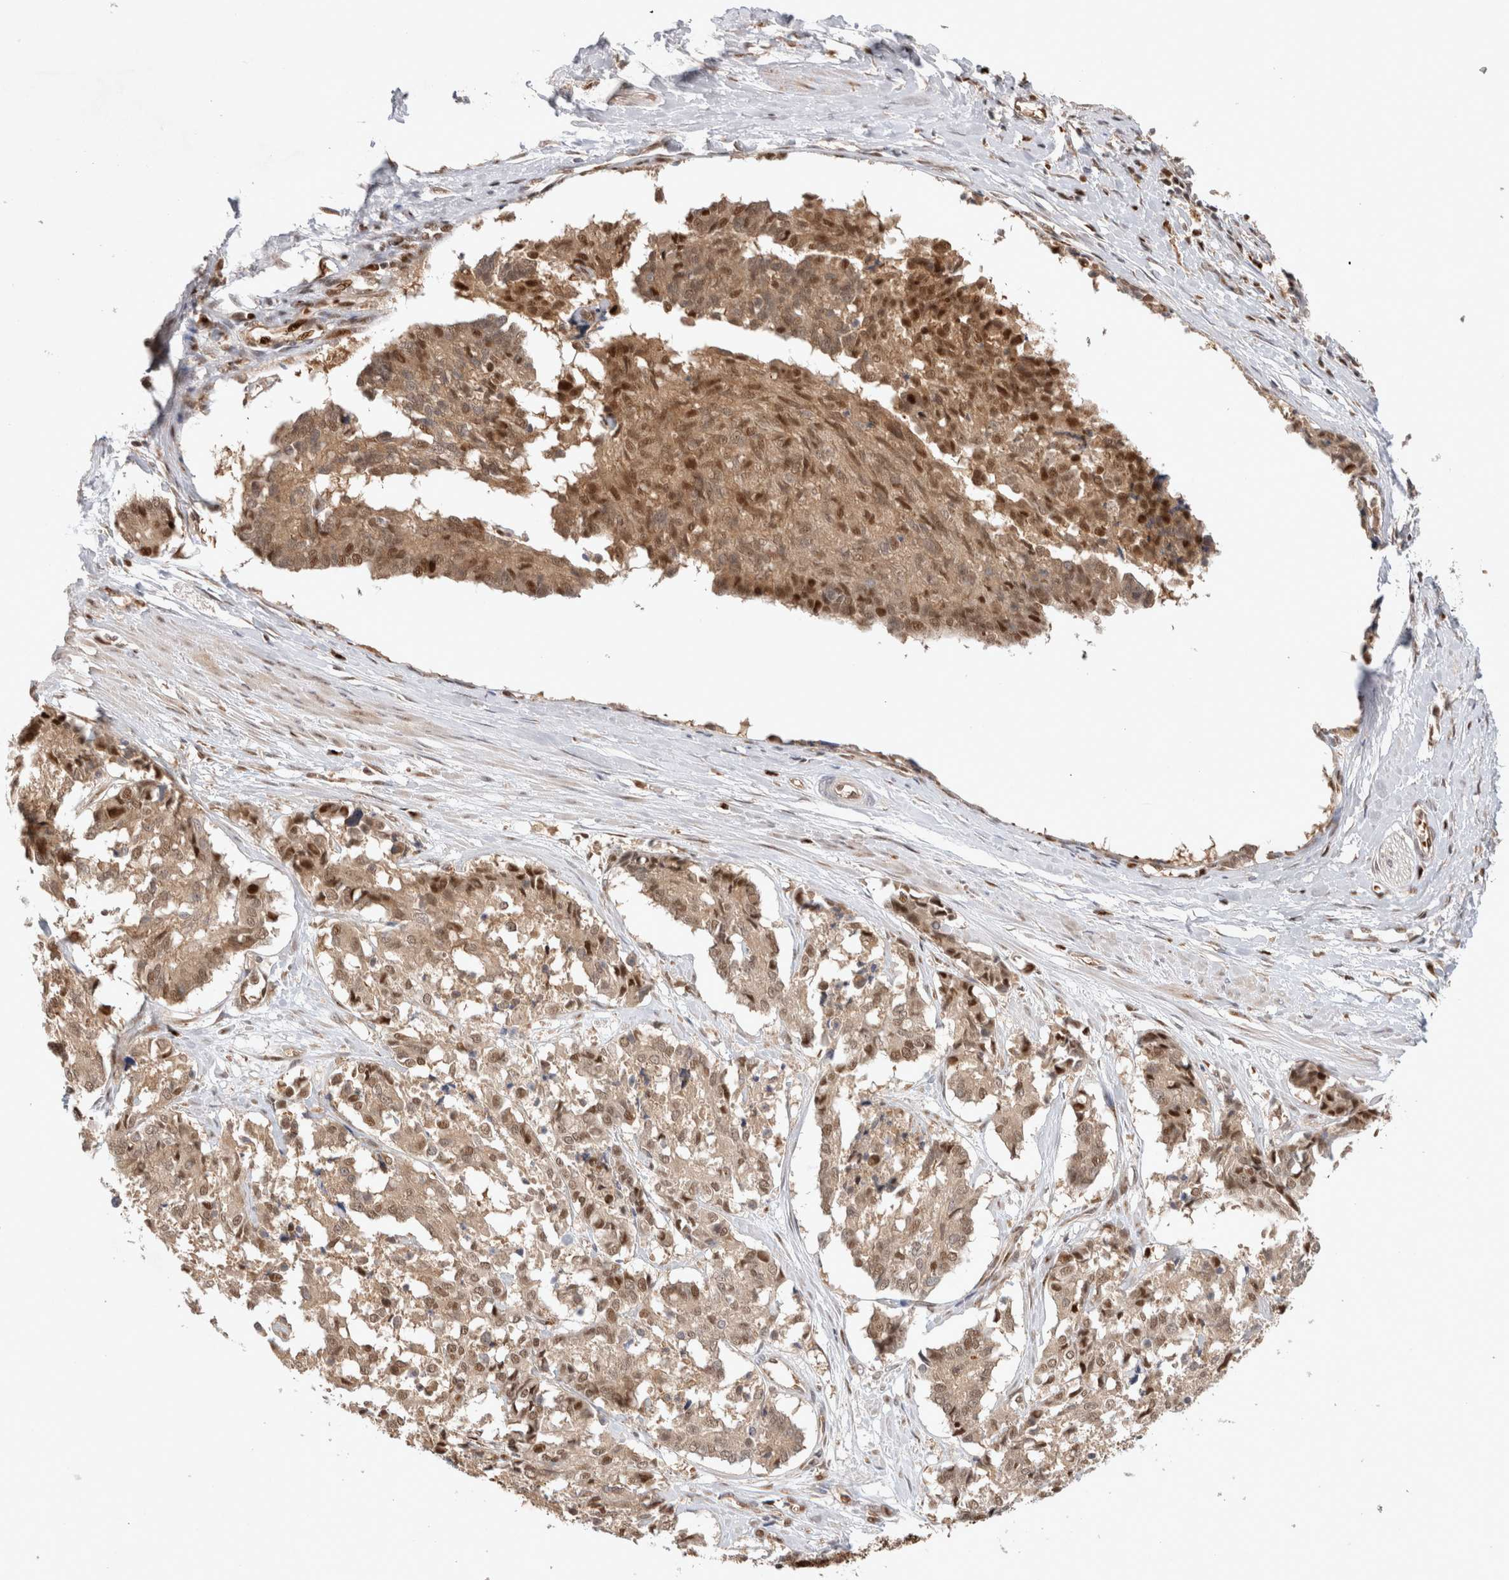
{"staining": {"intensity": "moderate", "quantity": ">75%", "location": "cytoplasmic/membranous,nuclear"}, "tissue": "cervical cancer", "cell_type": "Tumor cells", "image_type": "cancer", "snomed": [{"axis": "morphology", "description": "Squamous cell carcinoma, NOS"}, {"axis": "topography", "description": "Cervix"}], "caption": "This photomicrograph displays cervical cancer (squamous cell carcinoma) stained with immunohistochemistry (IHC) to label a protein in brown. The cytoplasmic/membranous and nuclear of tumor cells show moderate positivity for the protein. Nuclei are counter-stained blue.", "gene": "OTUD6B", "patient": {"sex": "female", "age": 35}}